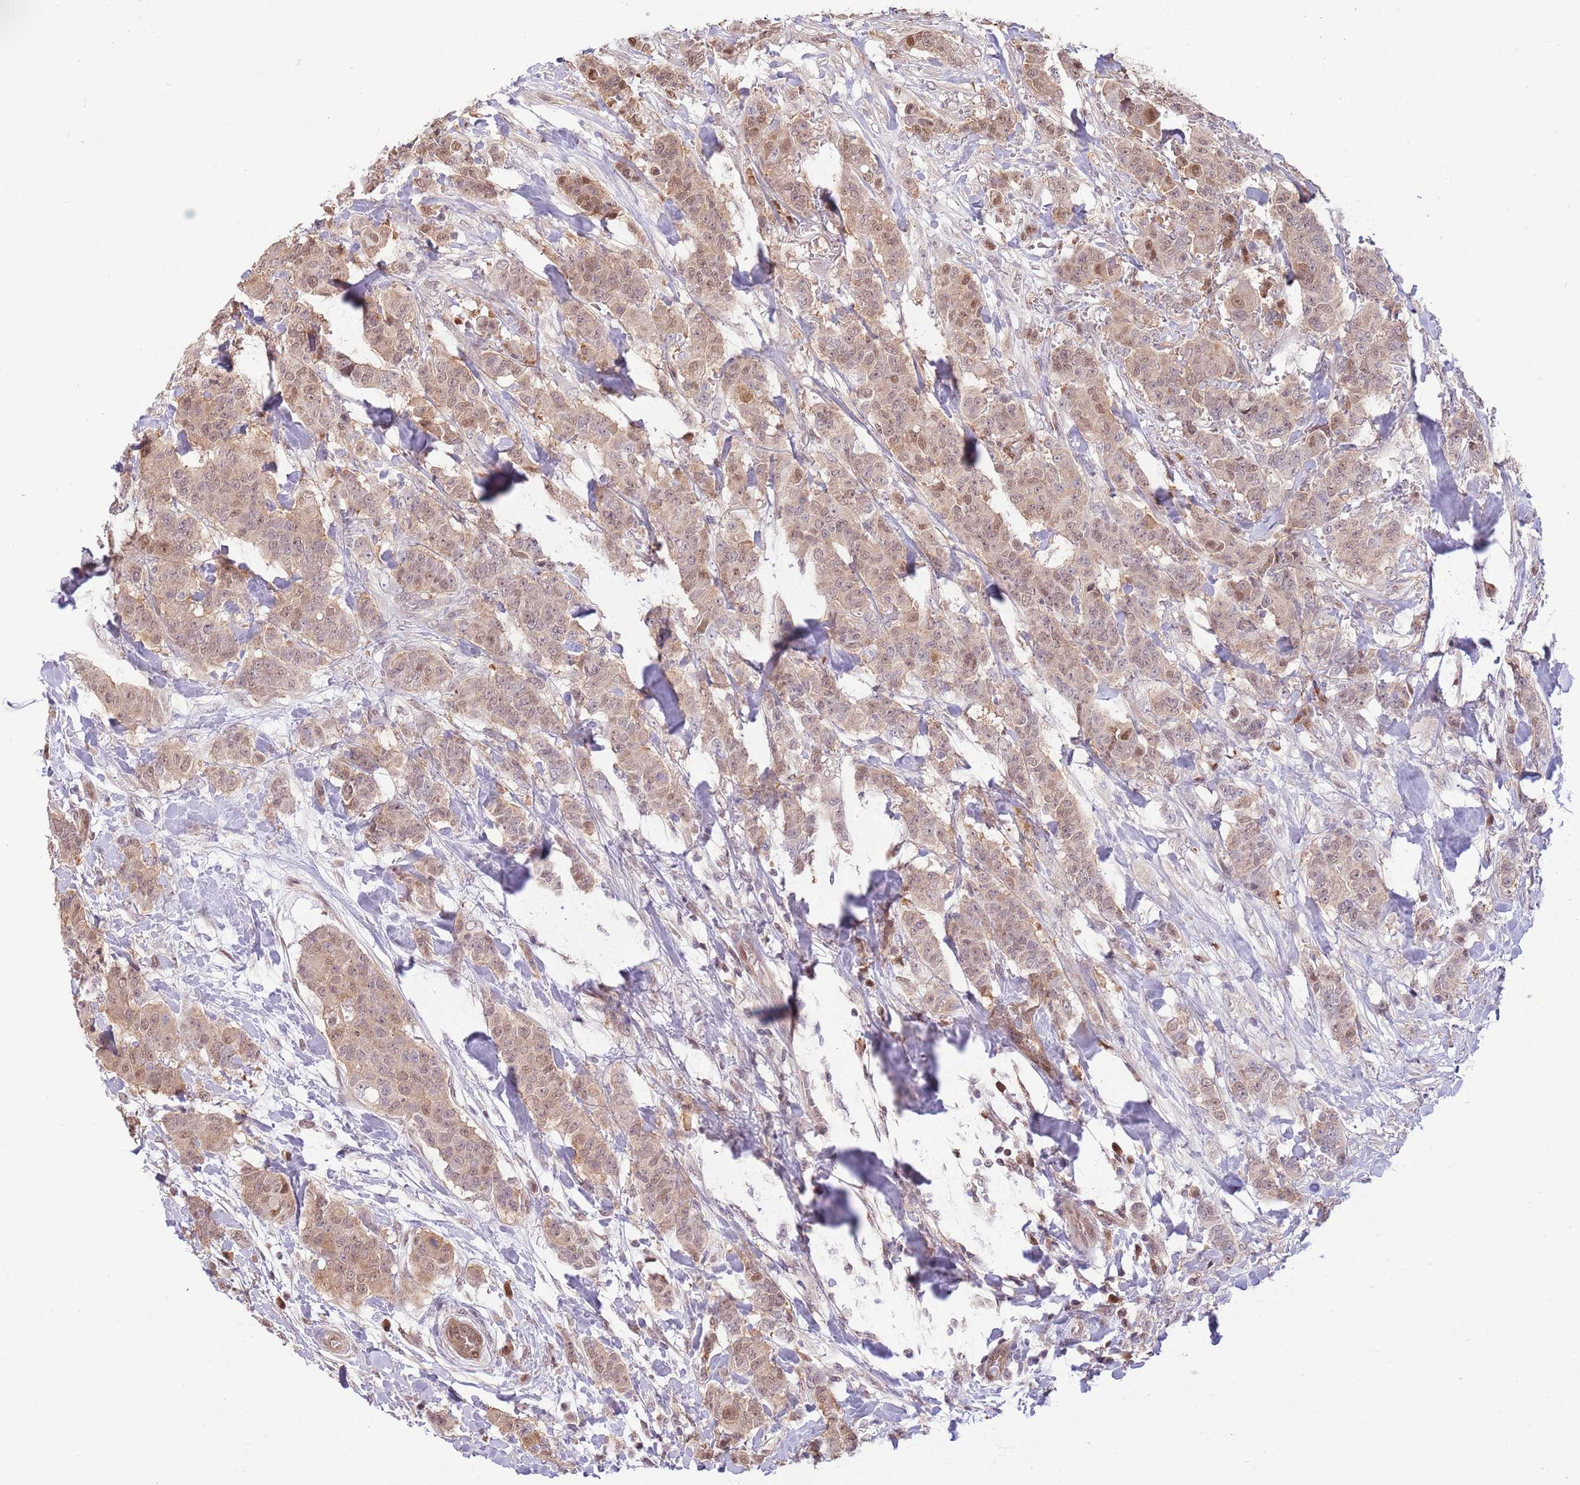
{"staining": {"intensity": "moderate", "quantity": "25%-75%", "location": "cytoplasmic/membranous,nuclear"}, "tissue": "breast cancer", "cell_type": "Tumor cells", "image_type": "cancer", "snomed": [{"axis": "morphology", "description": "Duct carcinoma"}, {"axis": "topography", "description": "Breast"}], "caption": "Intraductal carcinoma (breast) was stained to show a protein in brown. There is medium levels of moderate cytoplasmic/membranous and nuclear positivity in about 25%-75% of tumor cells.", "gene": "NSFL1C", "patient": {"sex": "female", "age": 40}}